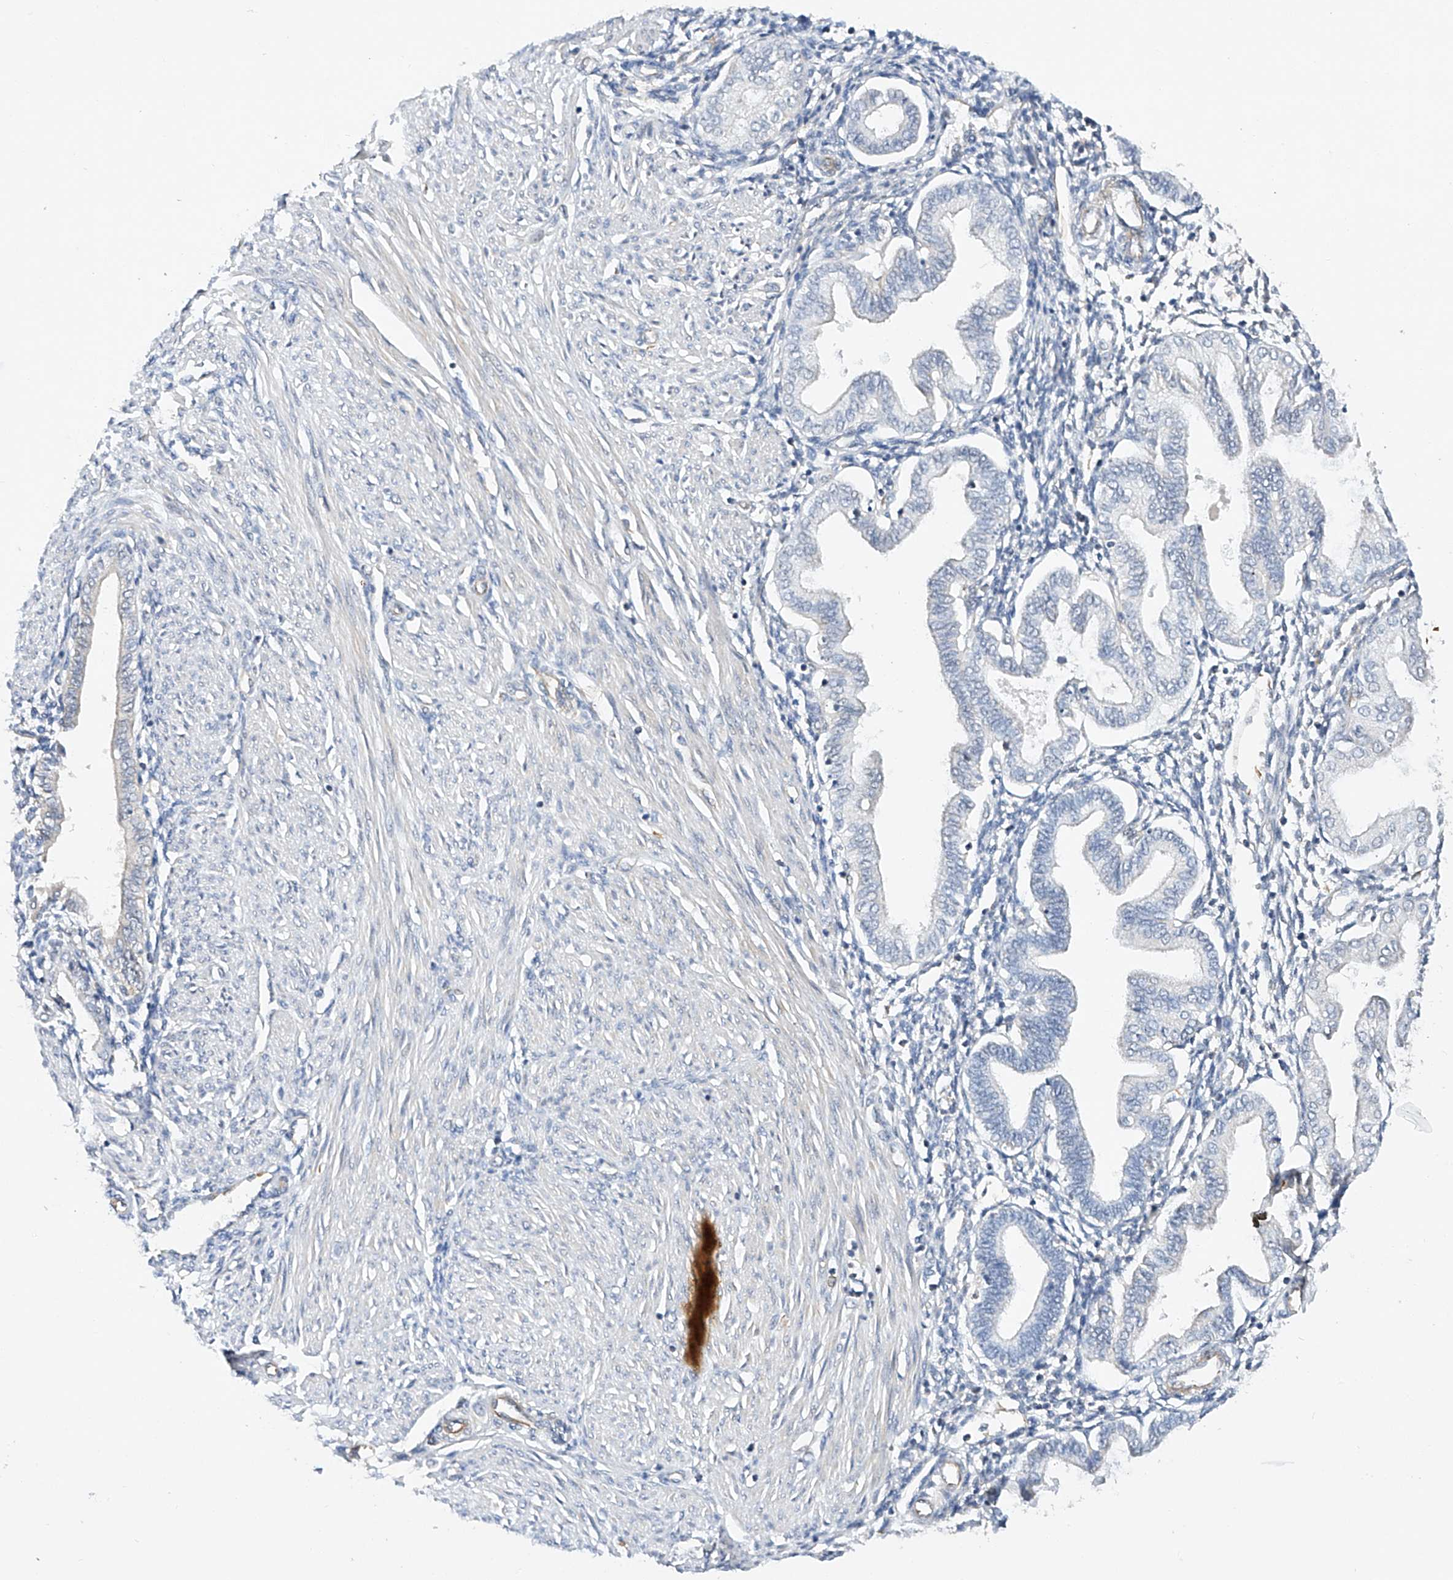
{"staining": {"intensity": "negative", "quantity": "none", "location": "none"}, "tissue": "endometrium", "cell_type": "Cells in endometrial stroma", "image_type": "normal", "snomed": [{"axis": "morphology", "description": "Normal tissue, NOS"}, {"axis": "topography", "description": "Endometrium"}], "caption": "Normal endometrium was stained to show a protein in brown. There is no significant expression in cells in endometrial stroma.", "gene": "AMD1", "patient": {"sex": "female", "age": 53}}